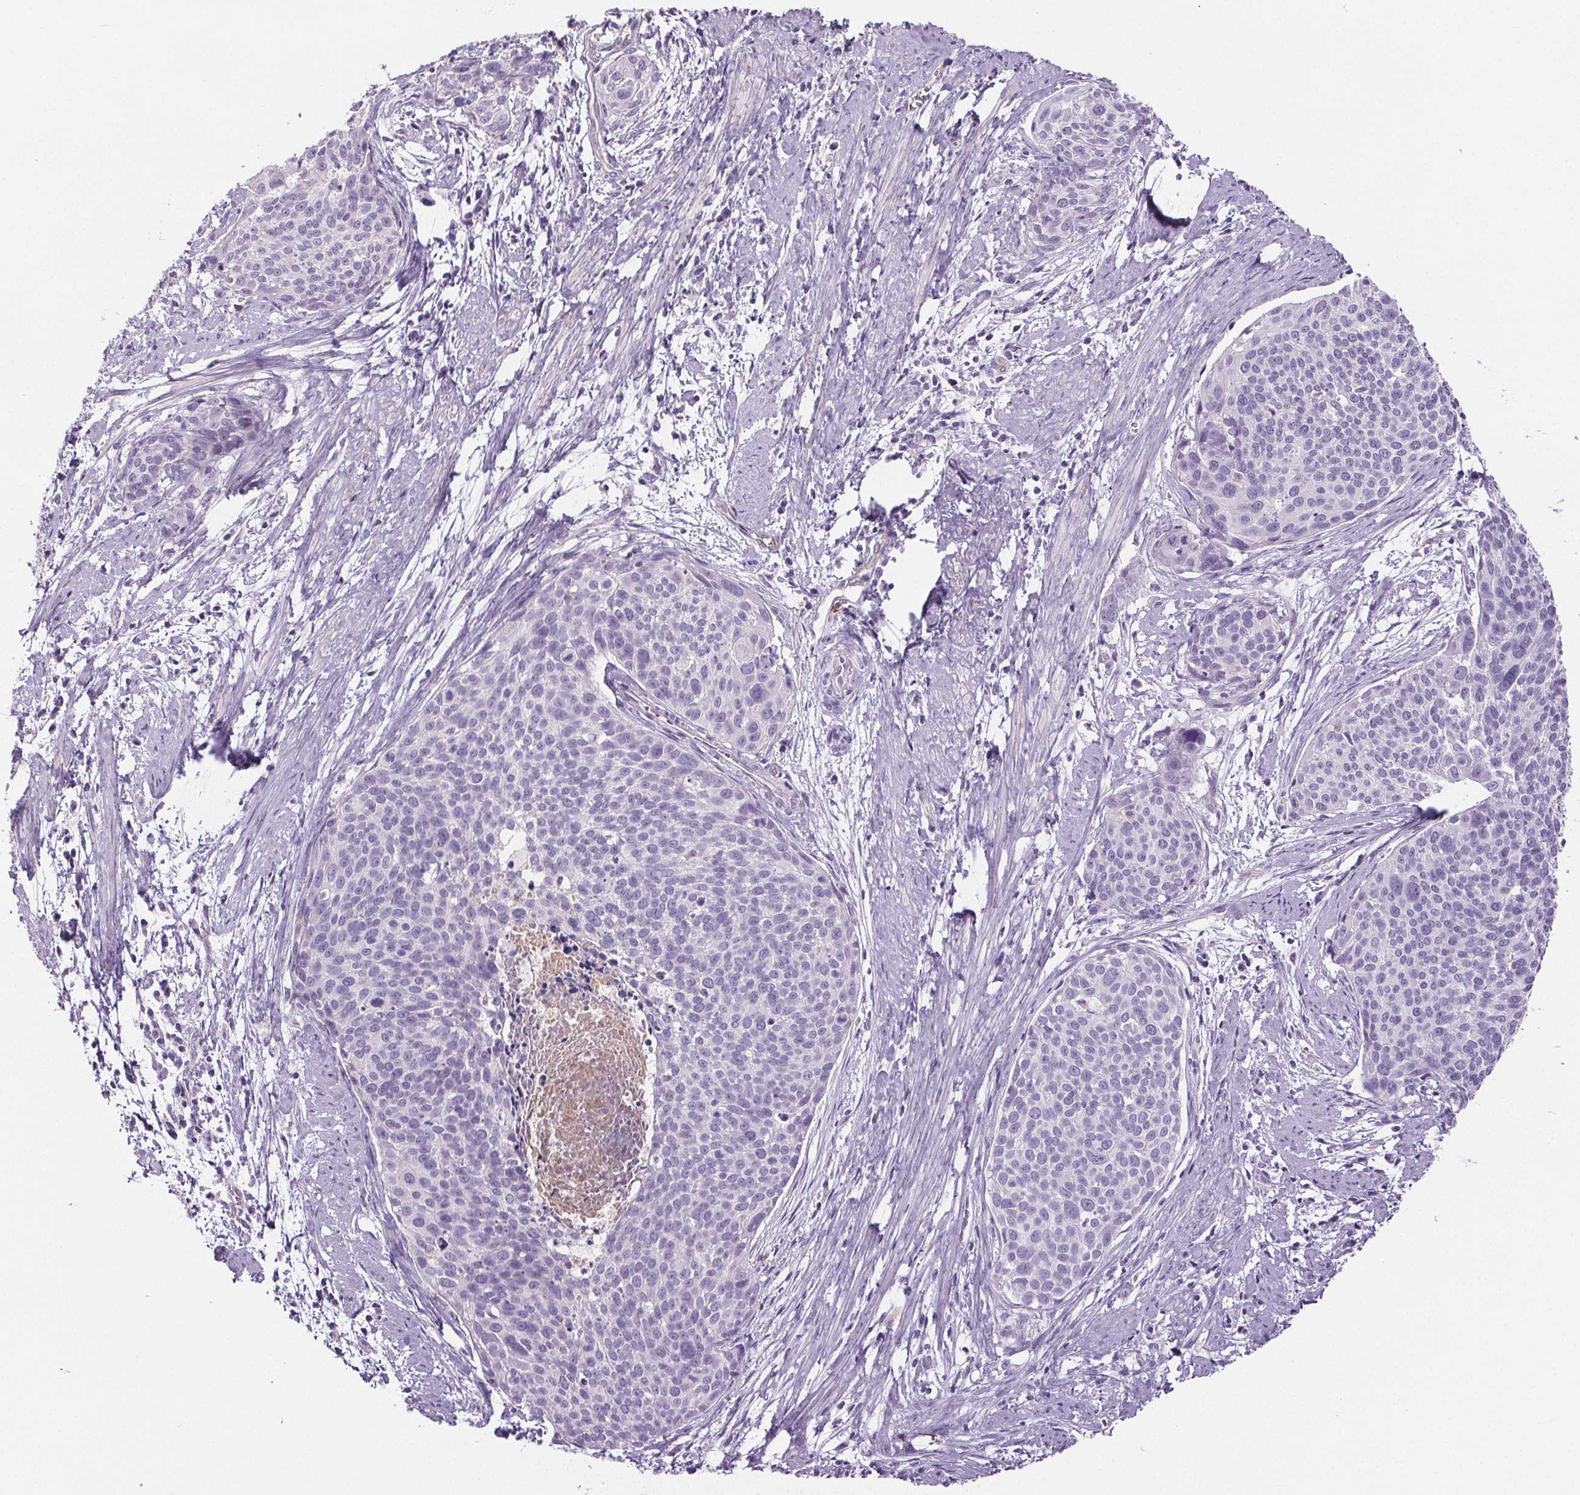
{"staining": {"intensity": "negative", "quantity": "none", "location": "none"}, "tissue": "cervical cancer", "cell_type": "Tumor cells", "image_type": "cancer", "snomed": [{"axis": "morphology", "description": "Squamous cell carcinoma, NOS"}, {"axis": "topography", "description": "Cervix"}], "caption": "This image is of cervical cancer stained with IHC to label a protein in brown with the nuclei are counter-stained blue. There is no expression in tumor cells. The staining was performed using DAB to visualize the protein expression in brown, while the nuclei were stained in blue with hematoxylin (Magnification: 20x).", "gene": "CD5L", "patient": {"sex": "female", "age": 39}}